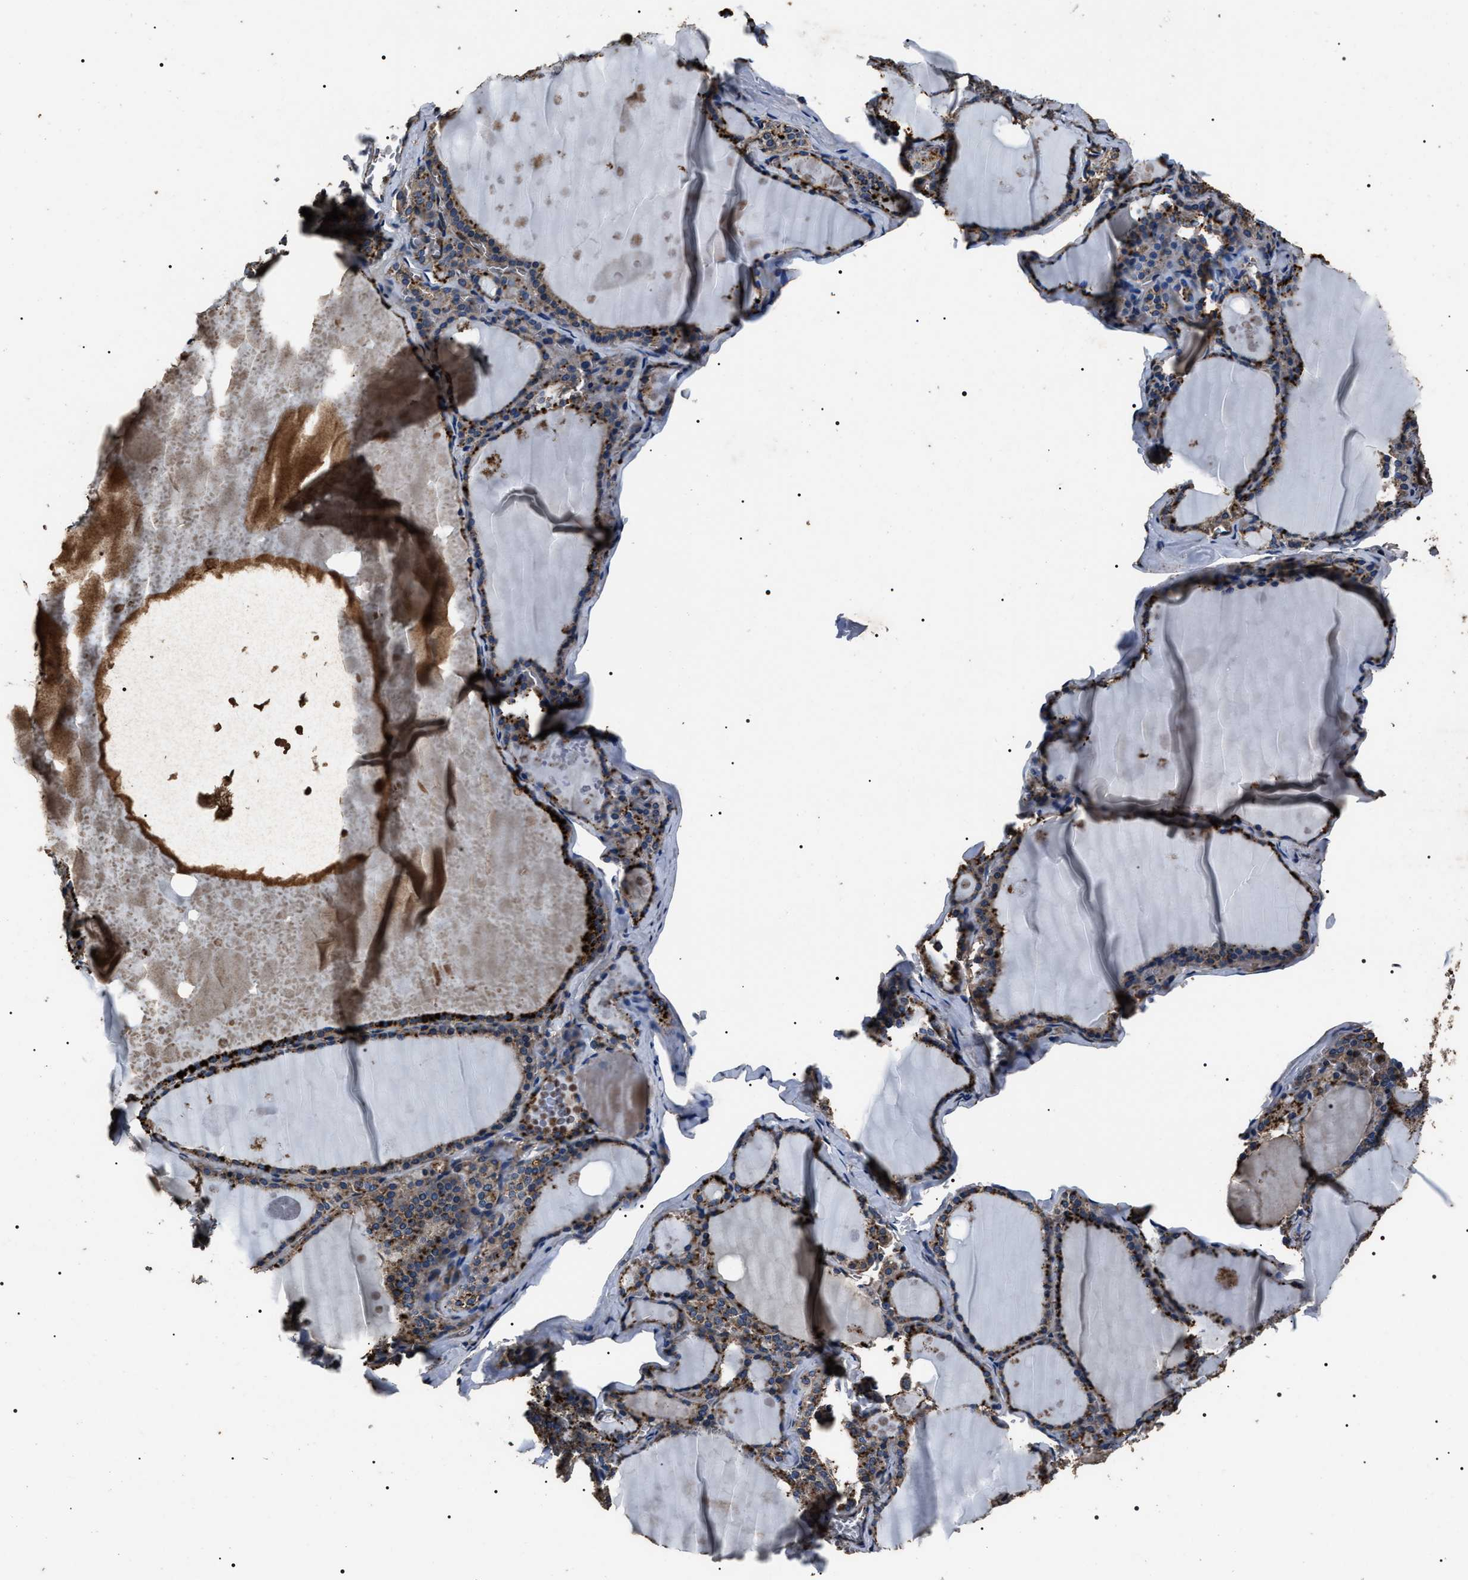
{"staining": {"intensity": "strong", "quantity": "<25%", "location": "cytoplasmic/membranous"}, "tissue": "thyroid gland", "cell_type": "Glandular cells", "image_type": "normal", "snomed": [{"axis": "morphology", "description": "Normal tissue, NOS"}, {"axis": "topography", "description": "Thyroid gland"}], "caption": "Thyroid gland stained with immunohistochemistry displays strong cytoplasmic/membranous positivity in about <25% of glandular cells. The protein of interest is stained brown, and the nuclei are stained in blue (DAB IHC with brightfield microscopy, high magnification).", "gene": "HSCB", "patient": {"sex": "male", "age": 56}}